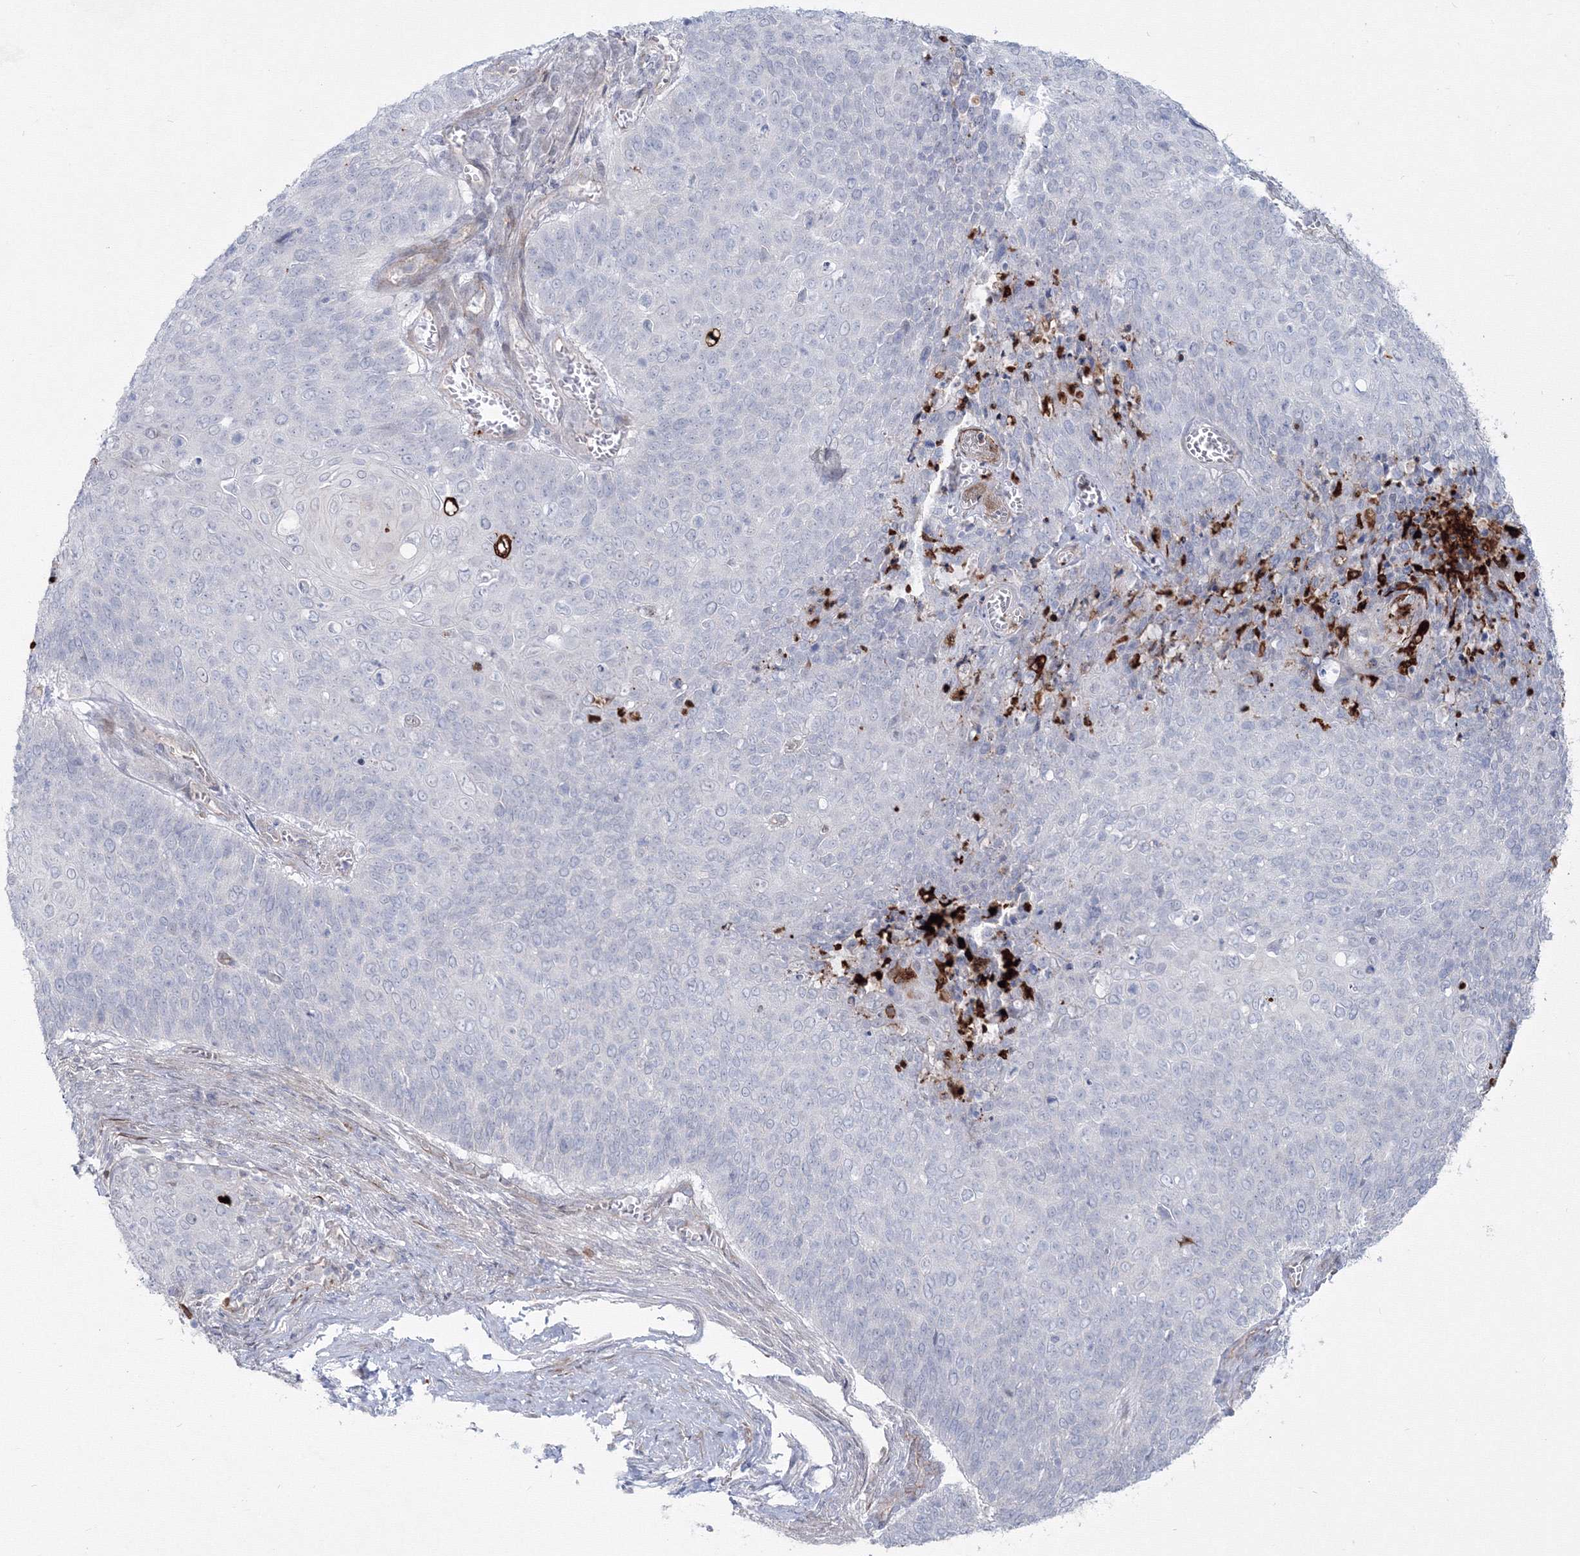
{"staining": {"intensity": "negative", "quantity": "none", "location": "none"}, "tissue": "cervical cancer", "cell_type": "Tumor cells", "image_type": "cancer", "snomed": [{"axis": "morphology", "description": "Squamous cell carcinoma, NOS"}, {"axis": "topography", "description": "Cervix"}], "caption": "The micrograph displays no significant positivity in tumor cells of squamous cell carcinoma (cervical).", "gene": "HYAL2", "patient": {"sex": "female", "age": 39}}